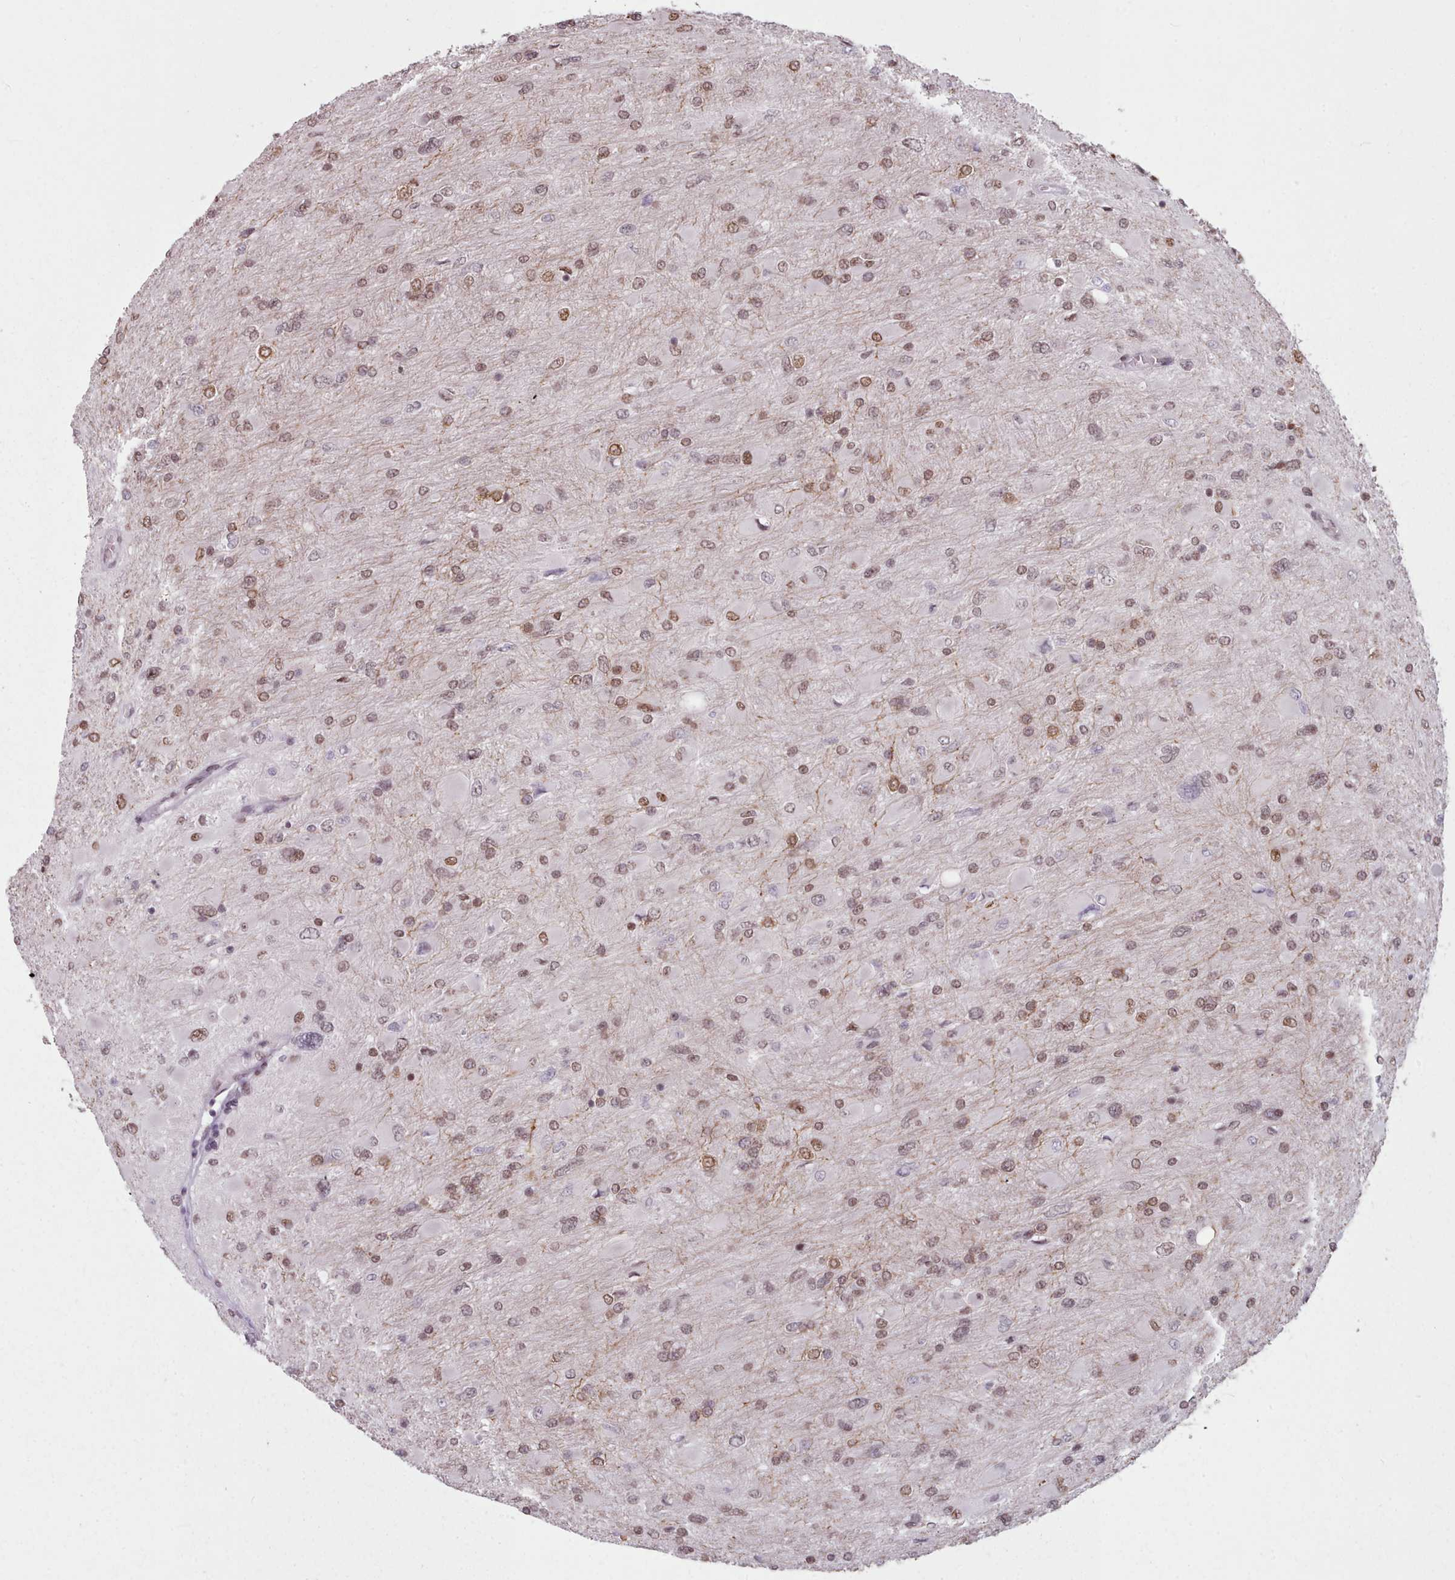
{"staining": {"intensity": "moderate", "quantity": ">75%", "location": "nuclear"}, "tissue": "glioma", "cell_type": "Tumor cells", "image_type": "cancer", "snomed": [{"axis": "morphology", "description": "Glioma, malignant, High grade"}, {"axis": "topography", "description": "Cerebral cortex"}], "caption": "Glioma stained for a protein (brown) exhibits moderate nuclear positive staining in about >75% of tumor cells.", "gene": "SRRM1", "patient": {"sex": "female", "age": 36}}